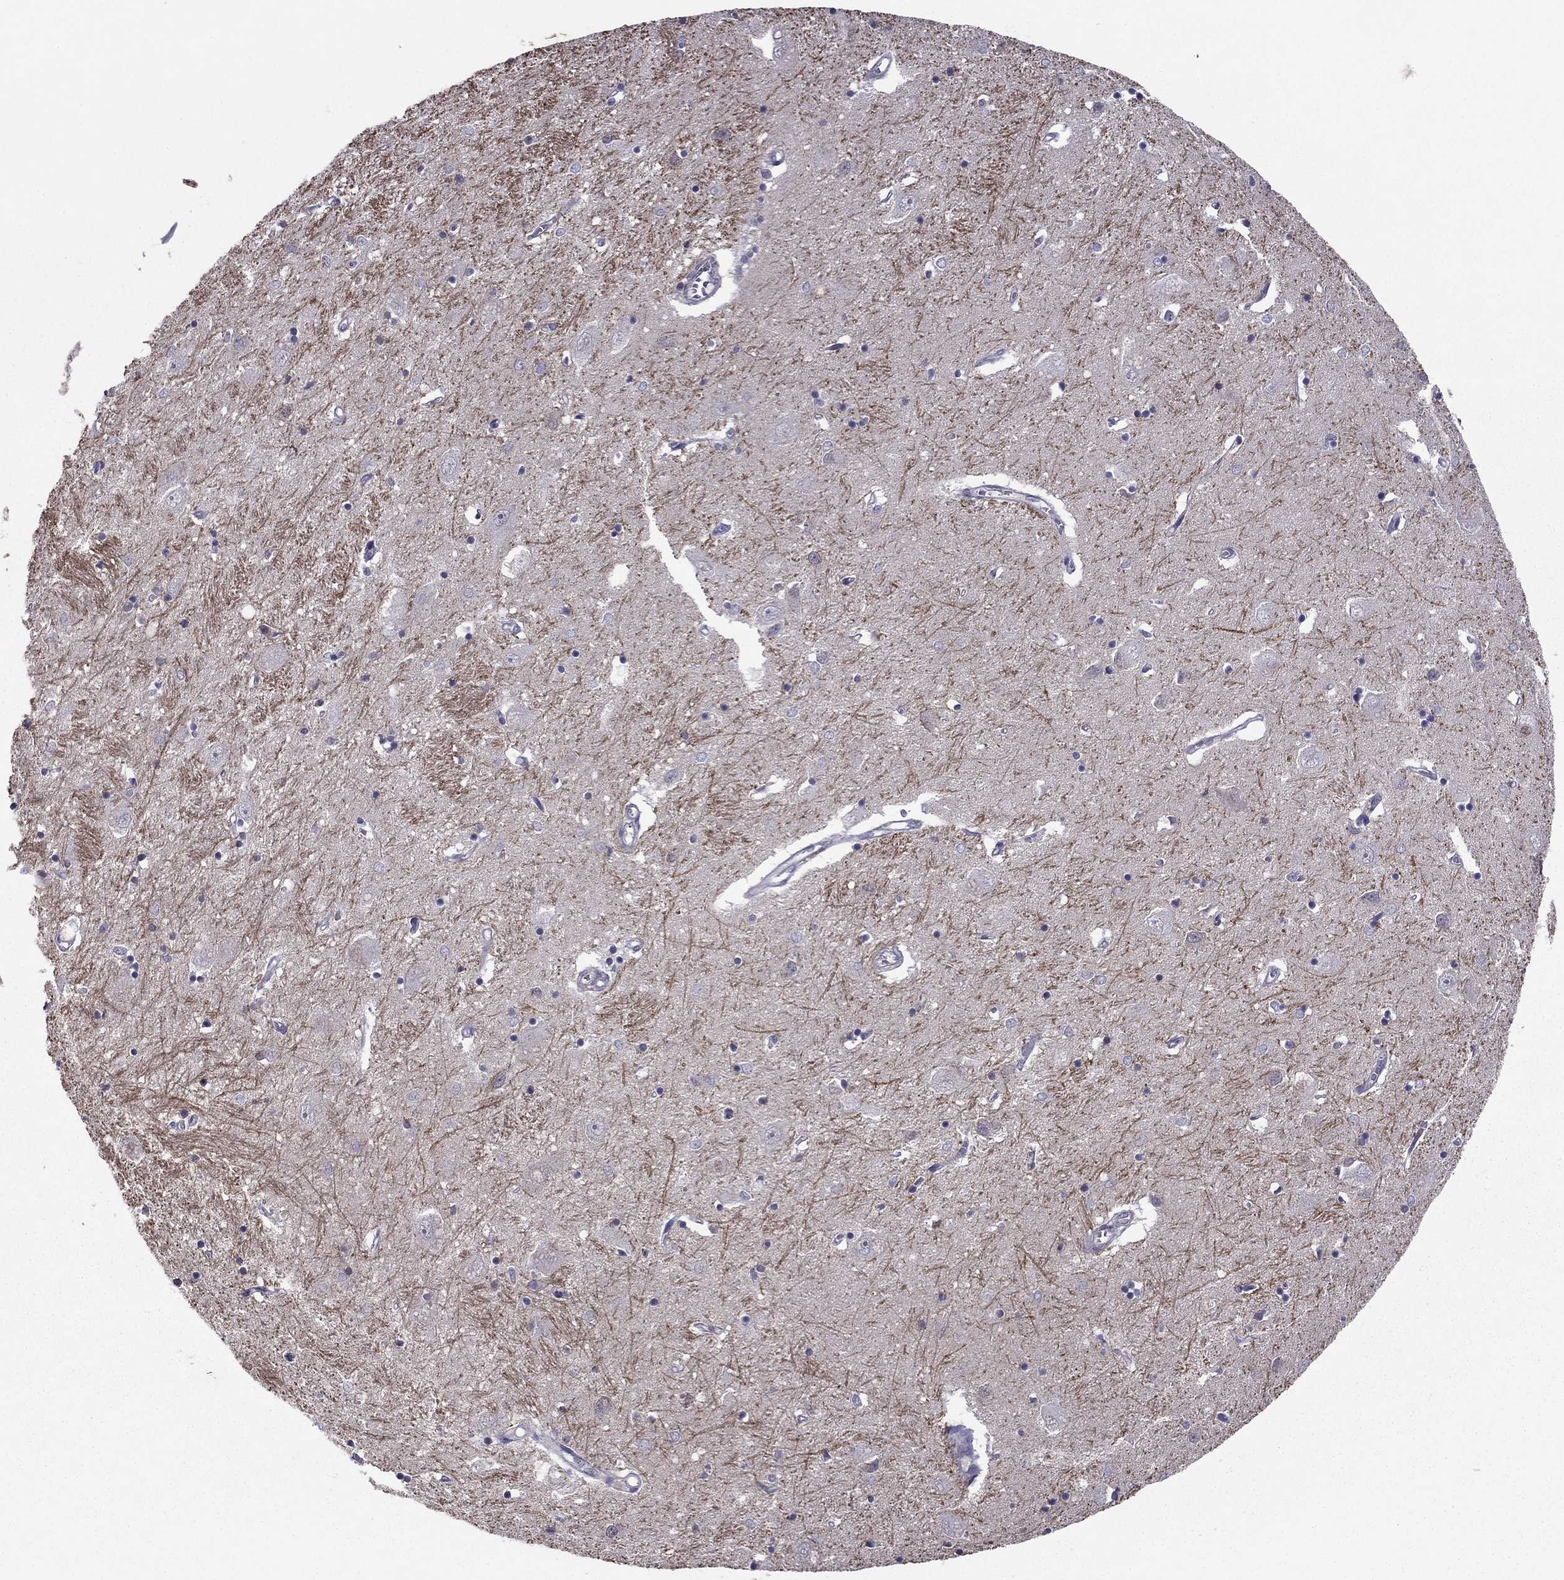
{"staining": {"intensity": "negative", "quantity": "none", "location": "none"}, "tissue": "caudate", "cell_type": "Glial cells", "image_type": "normal", "snomed": [{"axis": "morphology", "description": "Normal tissue, NOS"}, {"axis": "topography", "description": "Lateral ventricle wall"}], "caption": "Photomicrograph shows no significant protein expression in glial cells of unremarkable caudate.", "gene": "HCN1", "patient": {"sex": "male", "age": 54}}